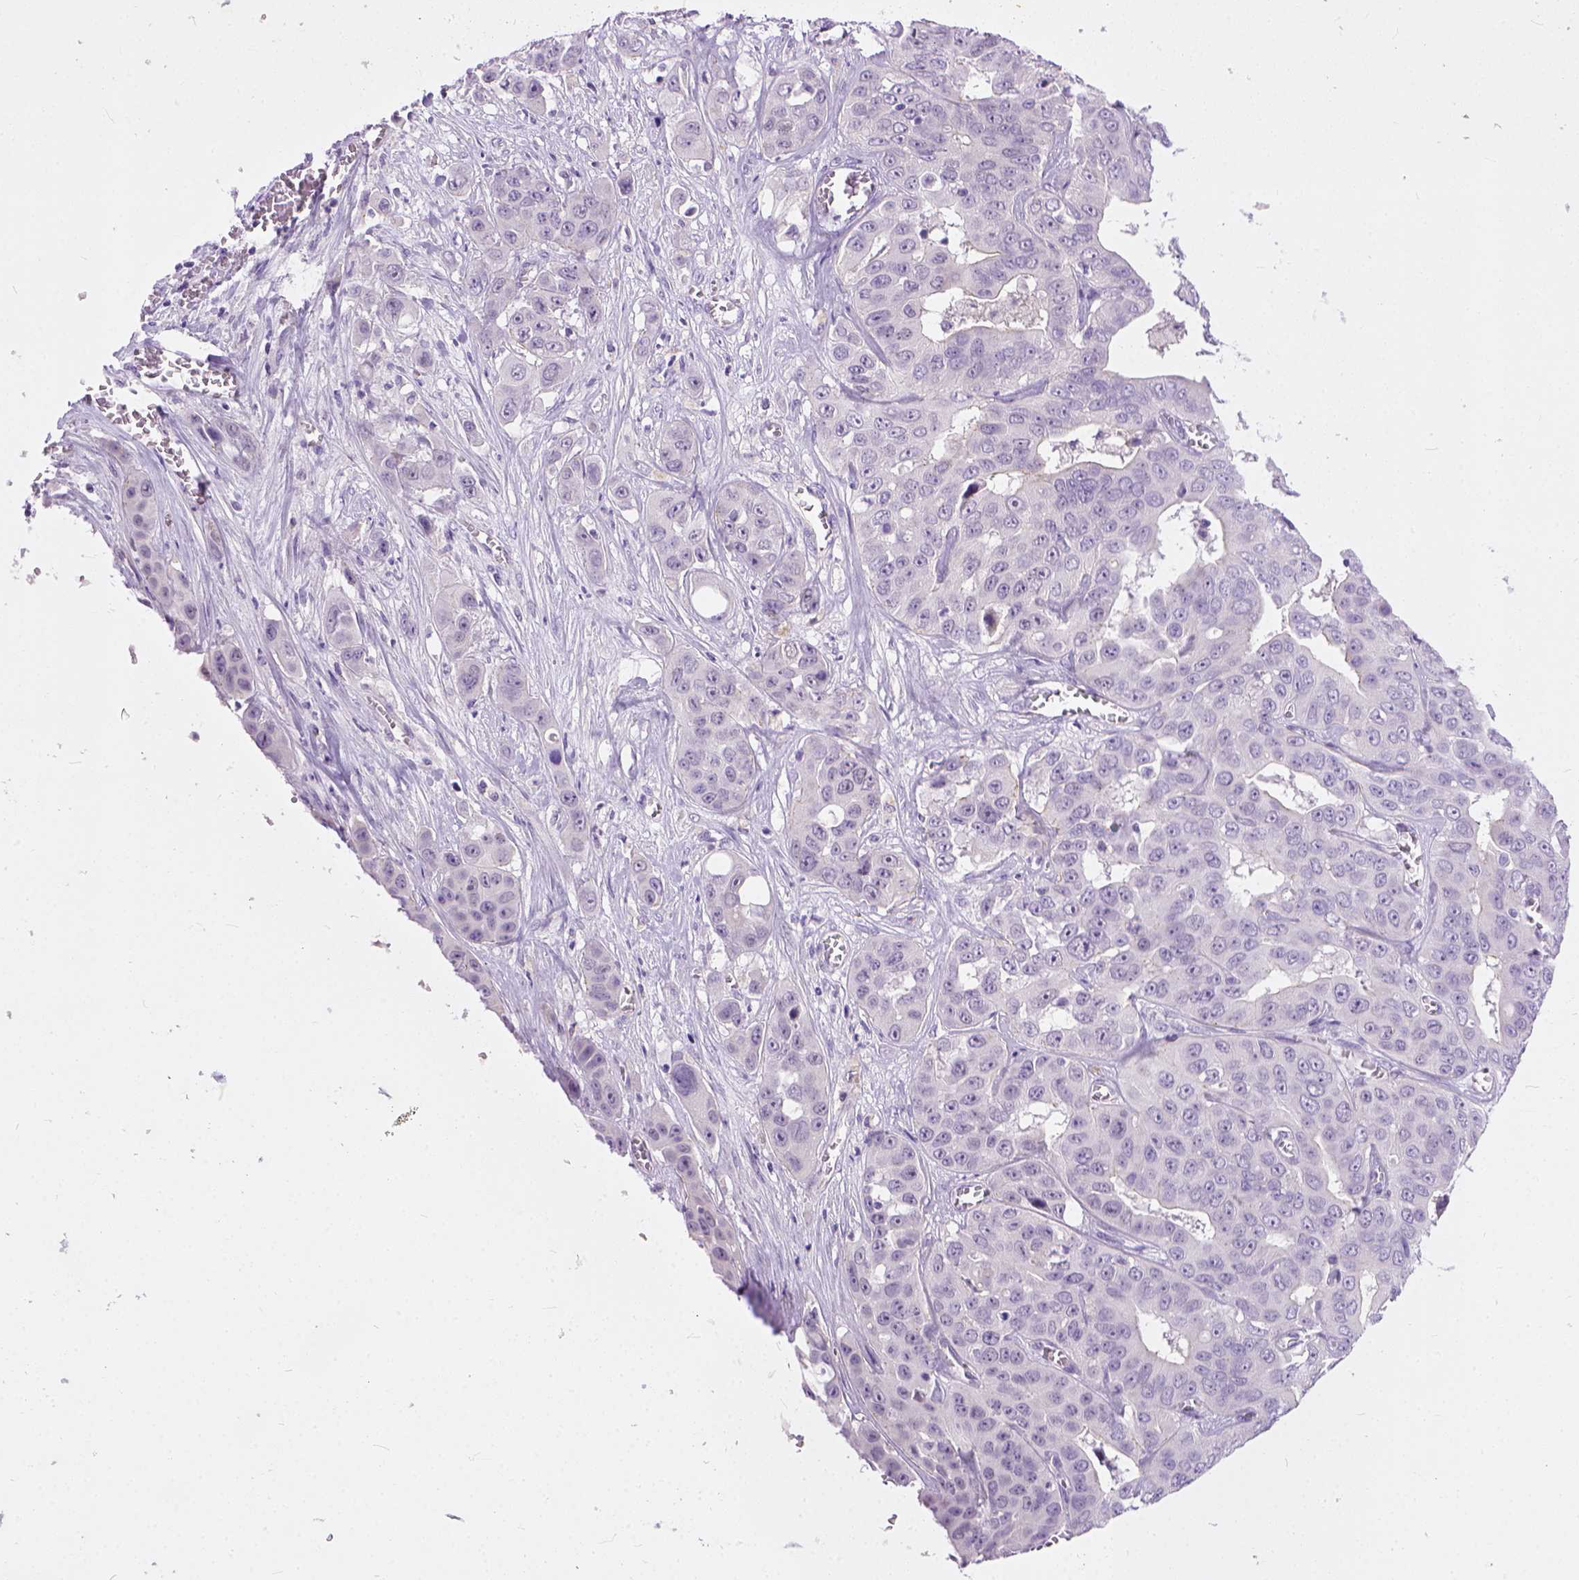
{"staining": {"intensity": "negative", "quantity": "none", "location": "none"}, "tissue": "liver cancer", "cell_type": "Tumor cells", "image_type": "cancer", "snomed": [{"axis": "morphology", "description": "Cholangiocarcinoma"}, {"axis": "topography", "description": "Liver"}], "caption": "A histopathology image of cholangiocarcinoma (liver) stained for a protein shows no brown staining in tumor cells.", "gene": "ADGRF1", "patient": {"sex": "female", "age": 52}}